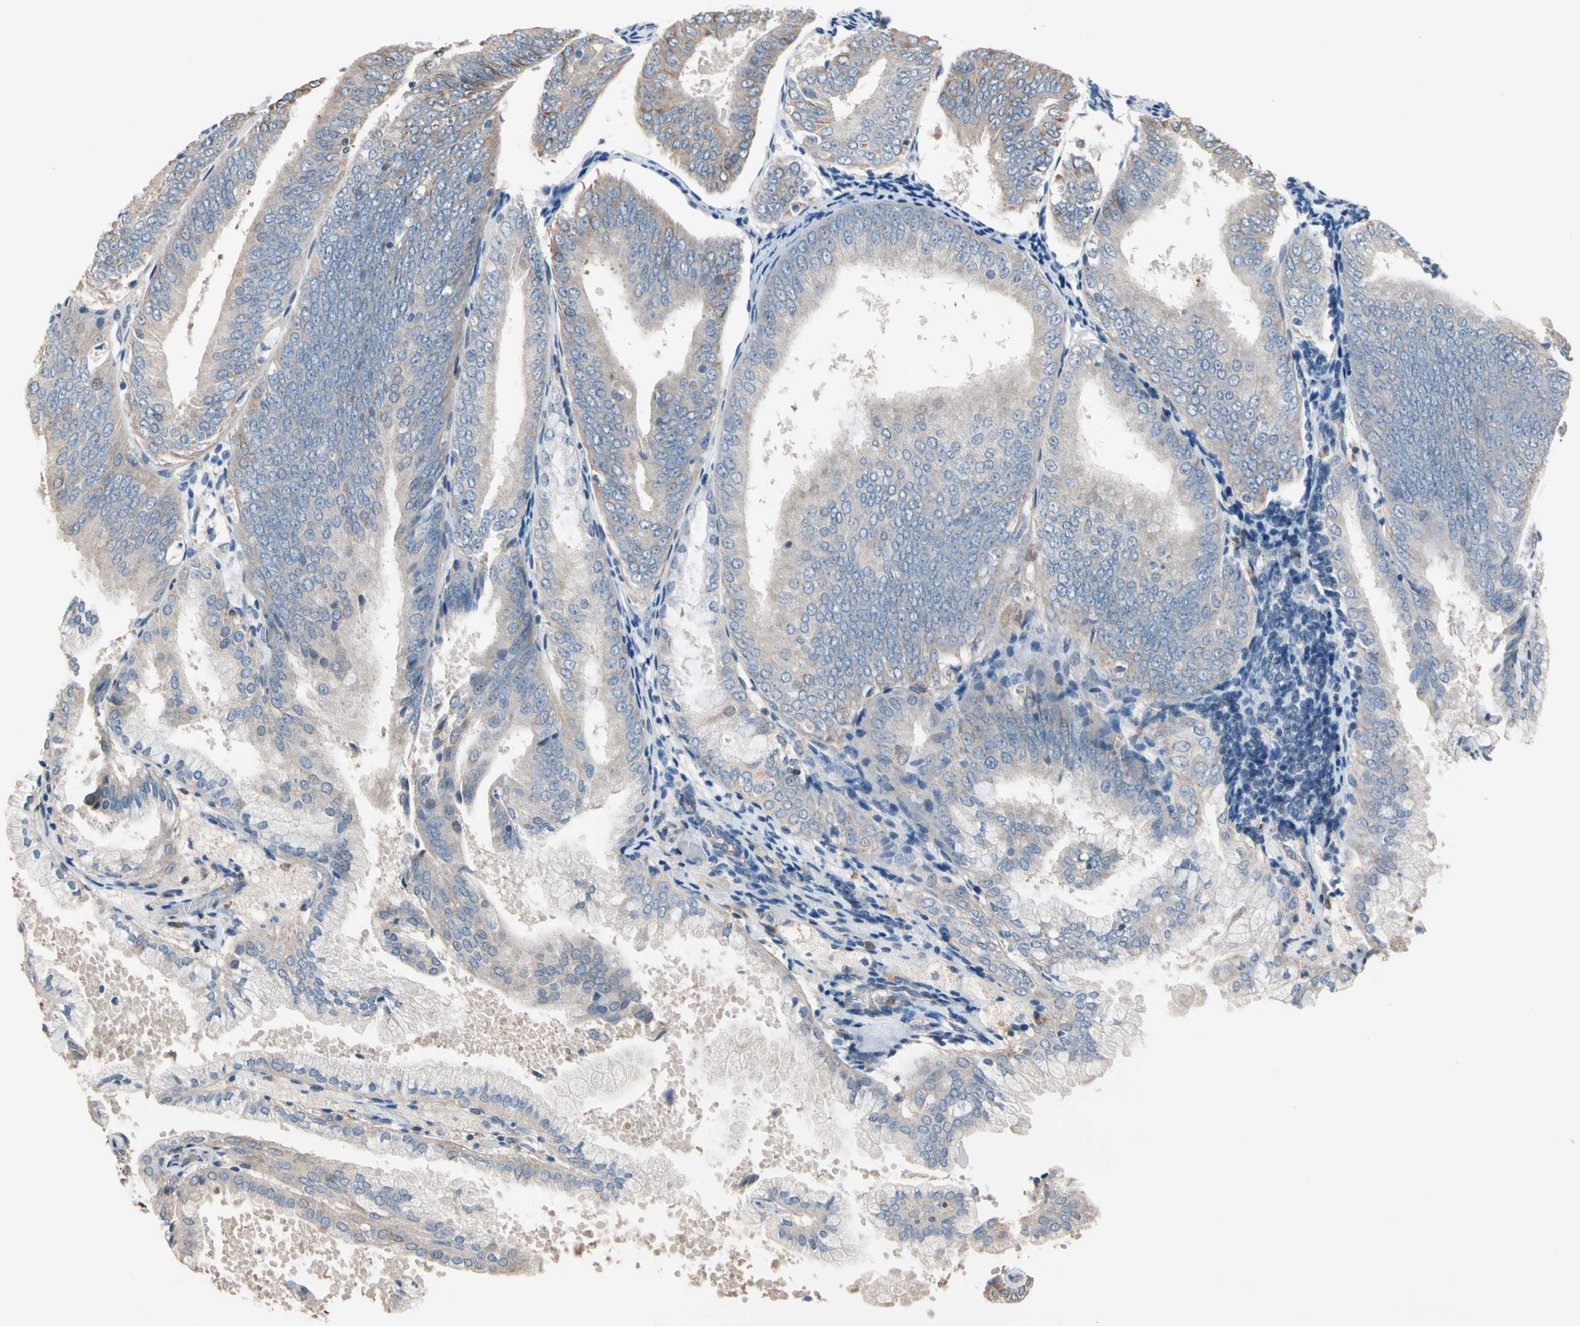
{"staining": {"intensity": "weak", "quantity": "<25%", "location": "cytoplasmic/membranous"}, "tissue": "endometrial cancer", "cell_type": "Tumor cells", "image_type": "cancer", "snomed": [{"axis": "morphology", "description": "Adenocarcinoma, NOS"}, {"axis": "topography", "description": "Endometrium"}], "caption": "Immunohistochemical staining of human adenocarcinoma (endometrial) shows no significant expression in tumor cells. The staining is performed using DAB brown chromogen with nuclei counter-stained in using hematoxylin.", "gene": "BBOX1", "patient": {"sex": "female", "age": 63}}